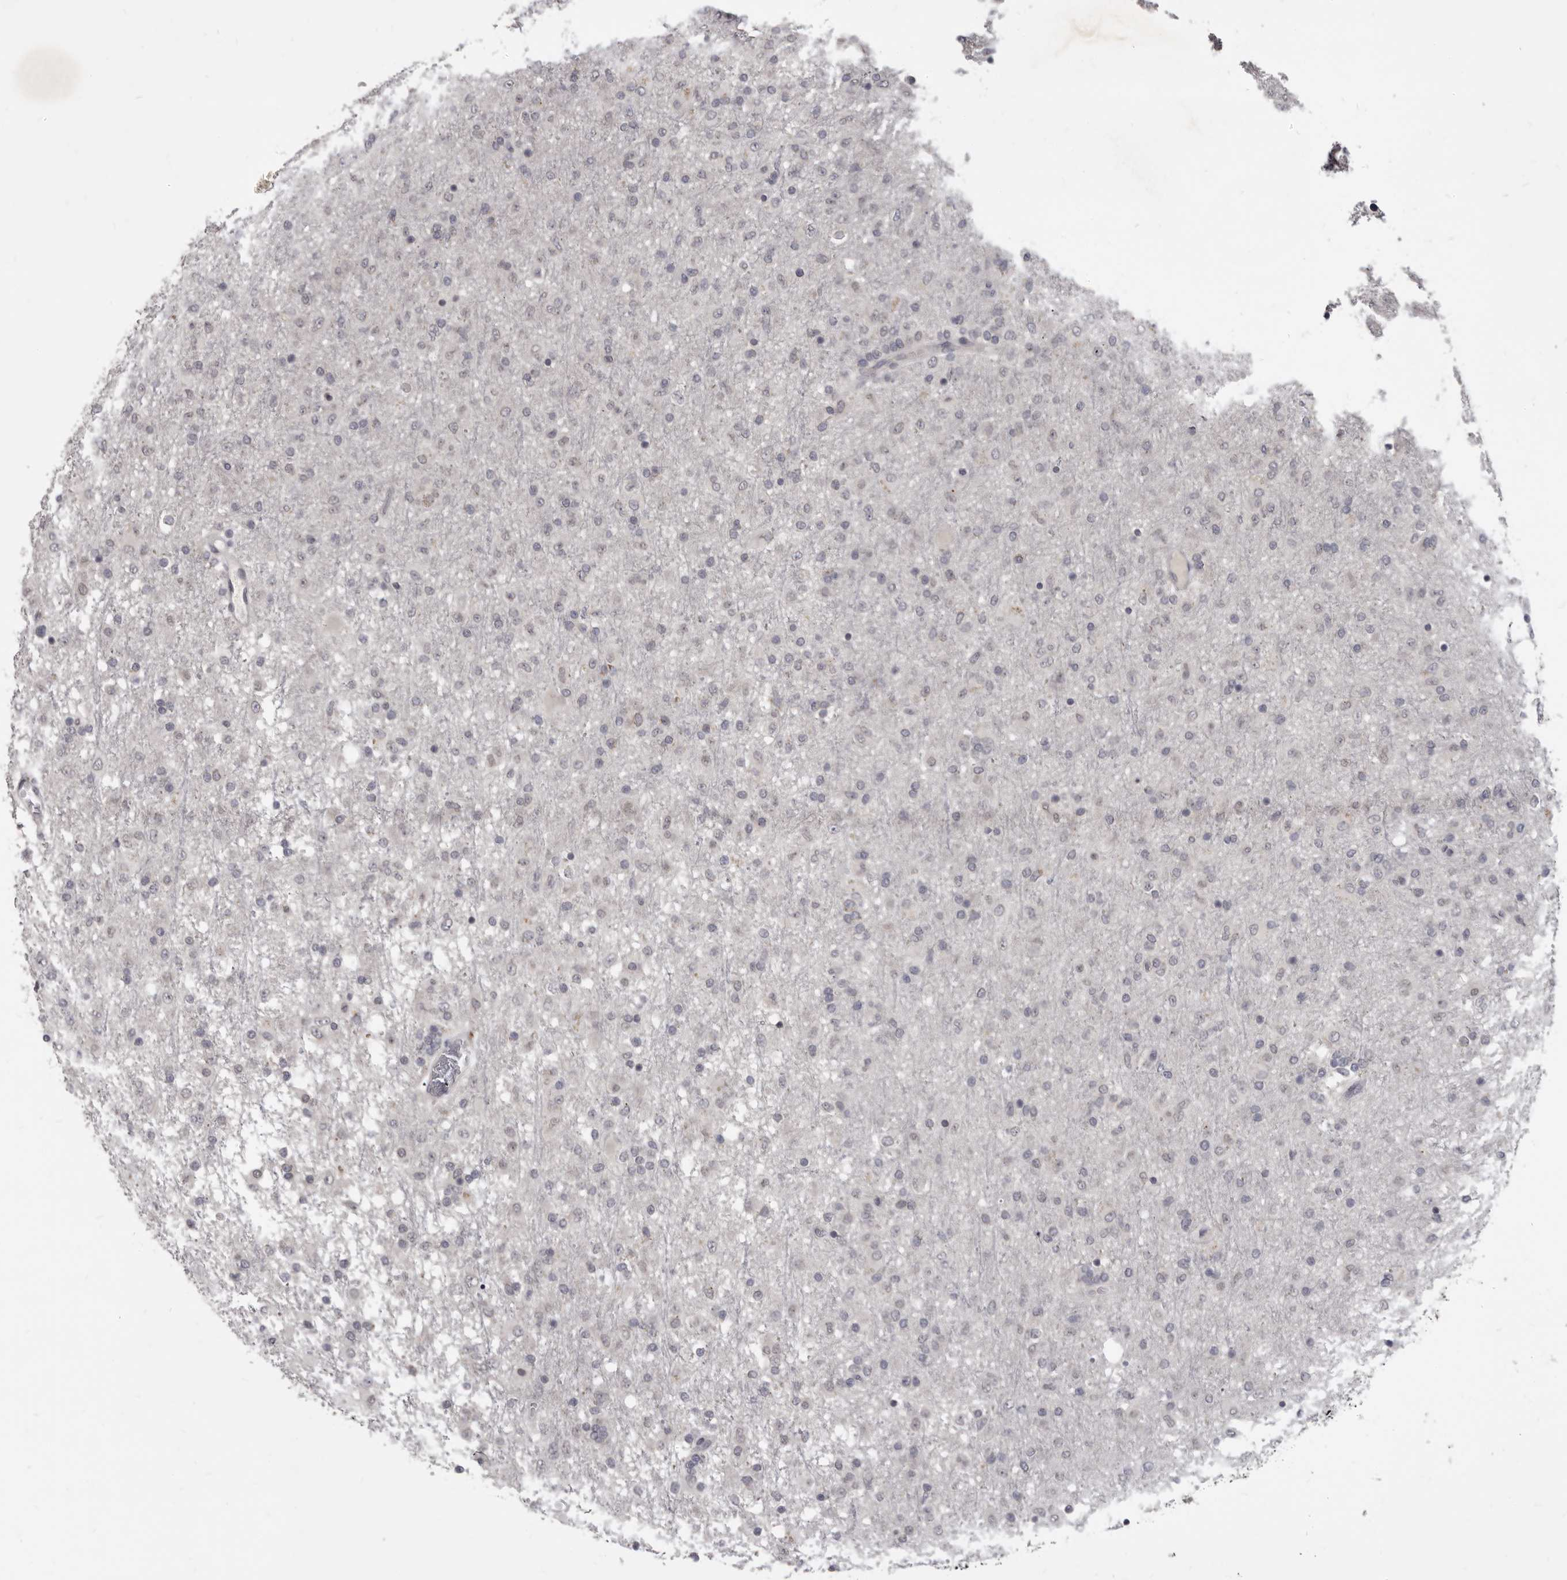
{"staining": {"intensity": "negative", "quantity": "none", "location": "none"}, "tissue": "glioma", "cell_type": "Tumor cells", "image_type": "cancer", "snomed": [{"axis": "morphology", "description": "Glioma, malignant, Low grade"}, {"axis": "topography", "description": "Brain"}], "caption": "Glioma stained for a protein using immunohistochemistry displays no positivity tumor cells.", "gene": "SULT1E1", "patient": {"sex": "male", "age": 65}}